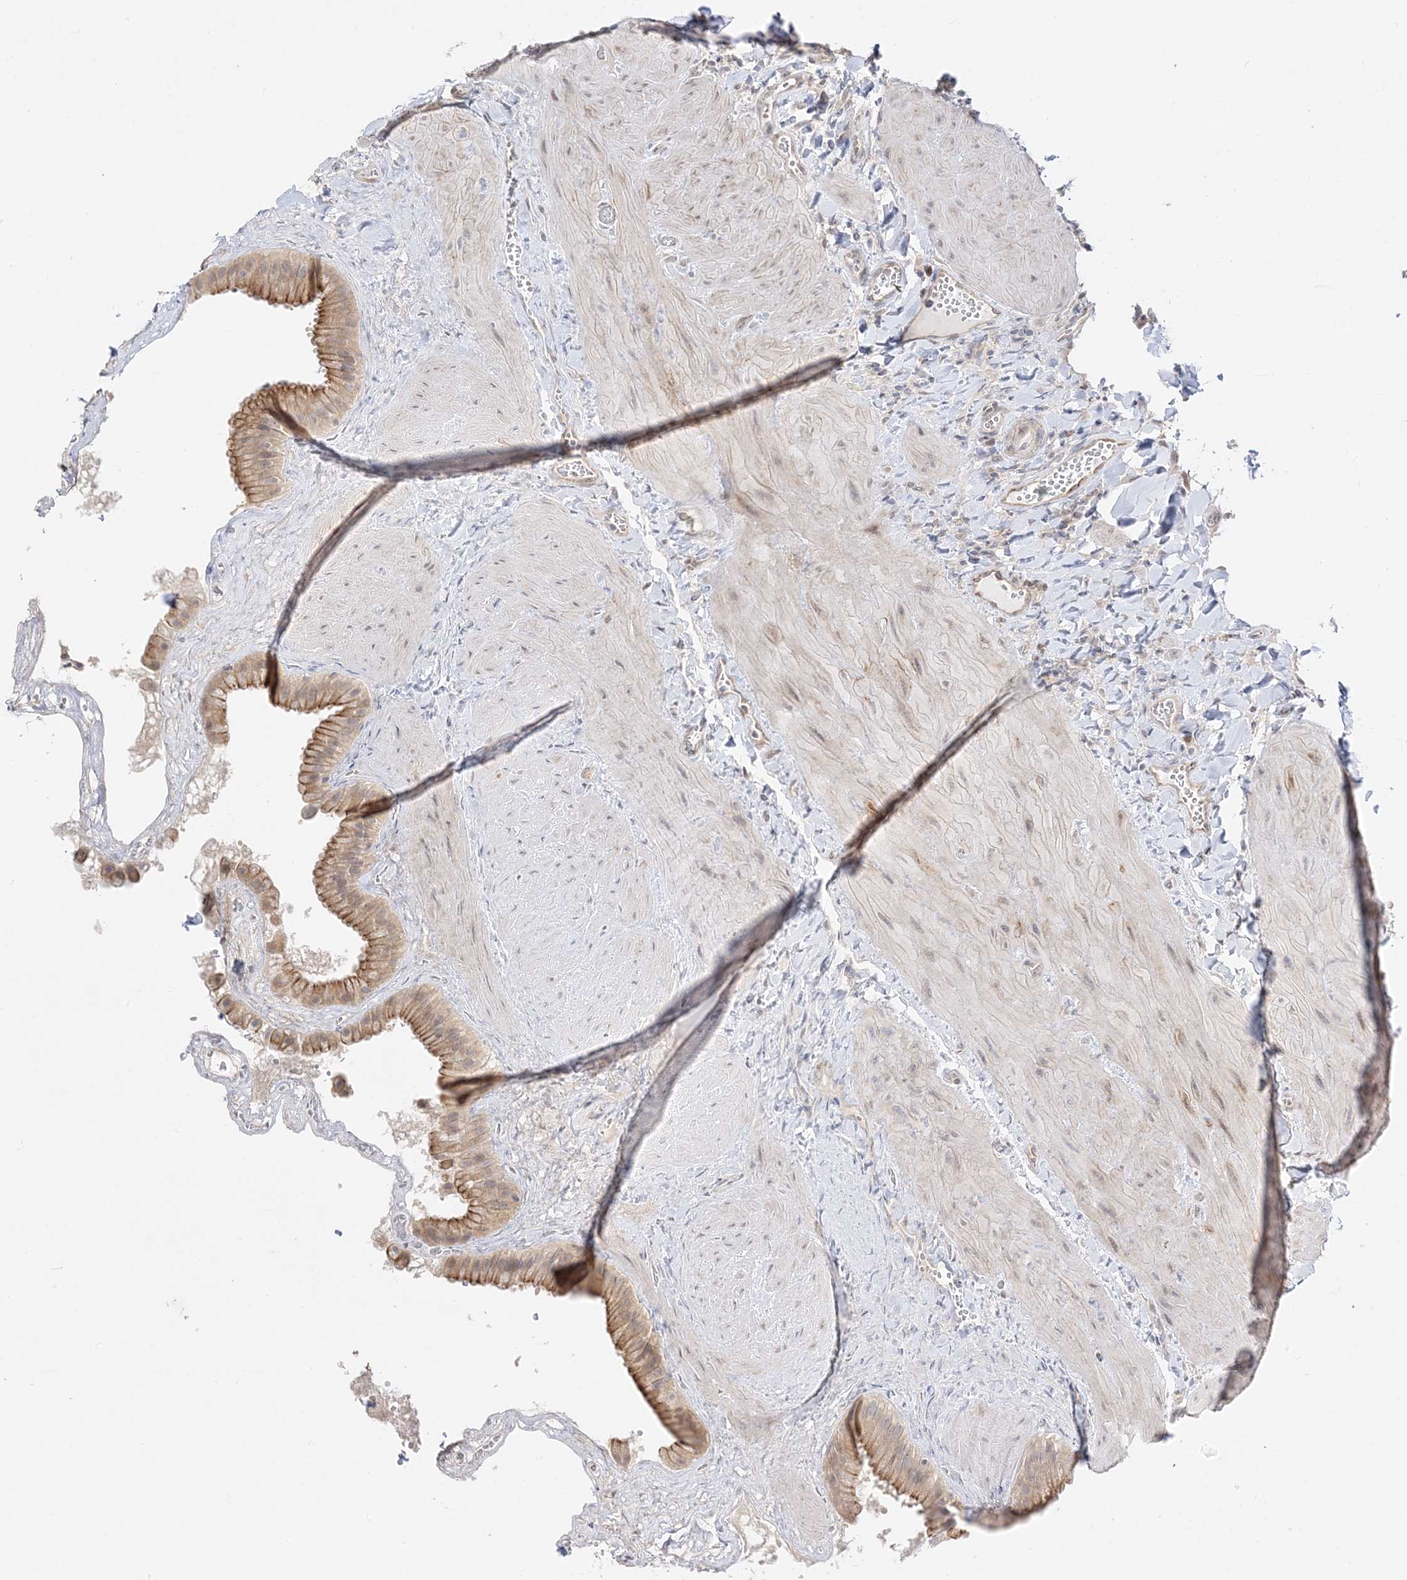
{"staining": {"intensity": "moderate", "quantity": ">75%", "location": "cytoplasmic/membranous"}, "tissue": "gallbladder", "cell_type": "Glandular cells", "image_type": "normal", "snomed": [{"axis": "morphology", "description": "Normal tissue, NOS"}, {"axis": "topography", "description": "Gallbladder"}], "caption": "Immunohistochemical staining of unremarkable gallbladder displays >75% levels of moderate cytoplasmic/membranous protein staining in about >75% of glandular cells. Nuclei are stained in blue.", "gene": "C2CD2", "patient": {"sex": "male", "age": 55}}